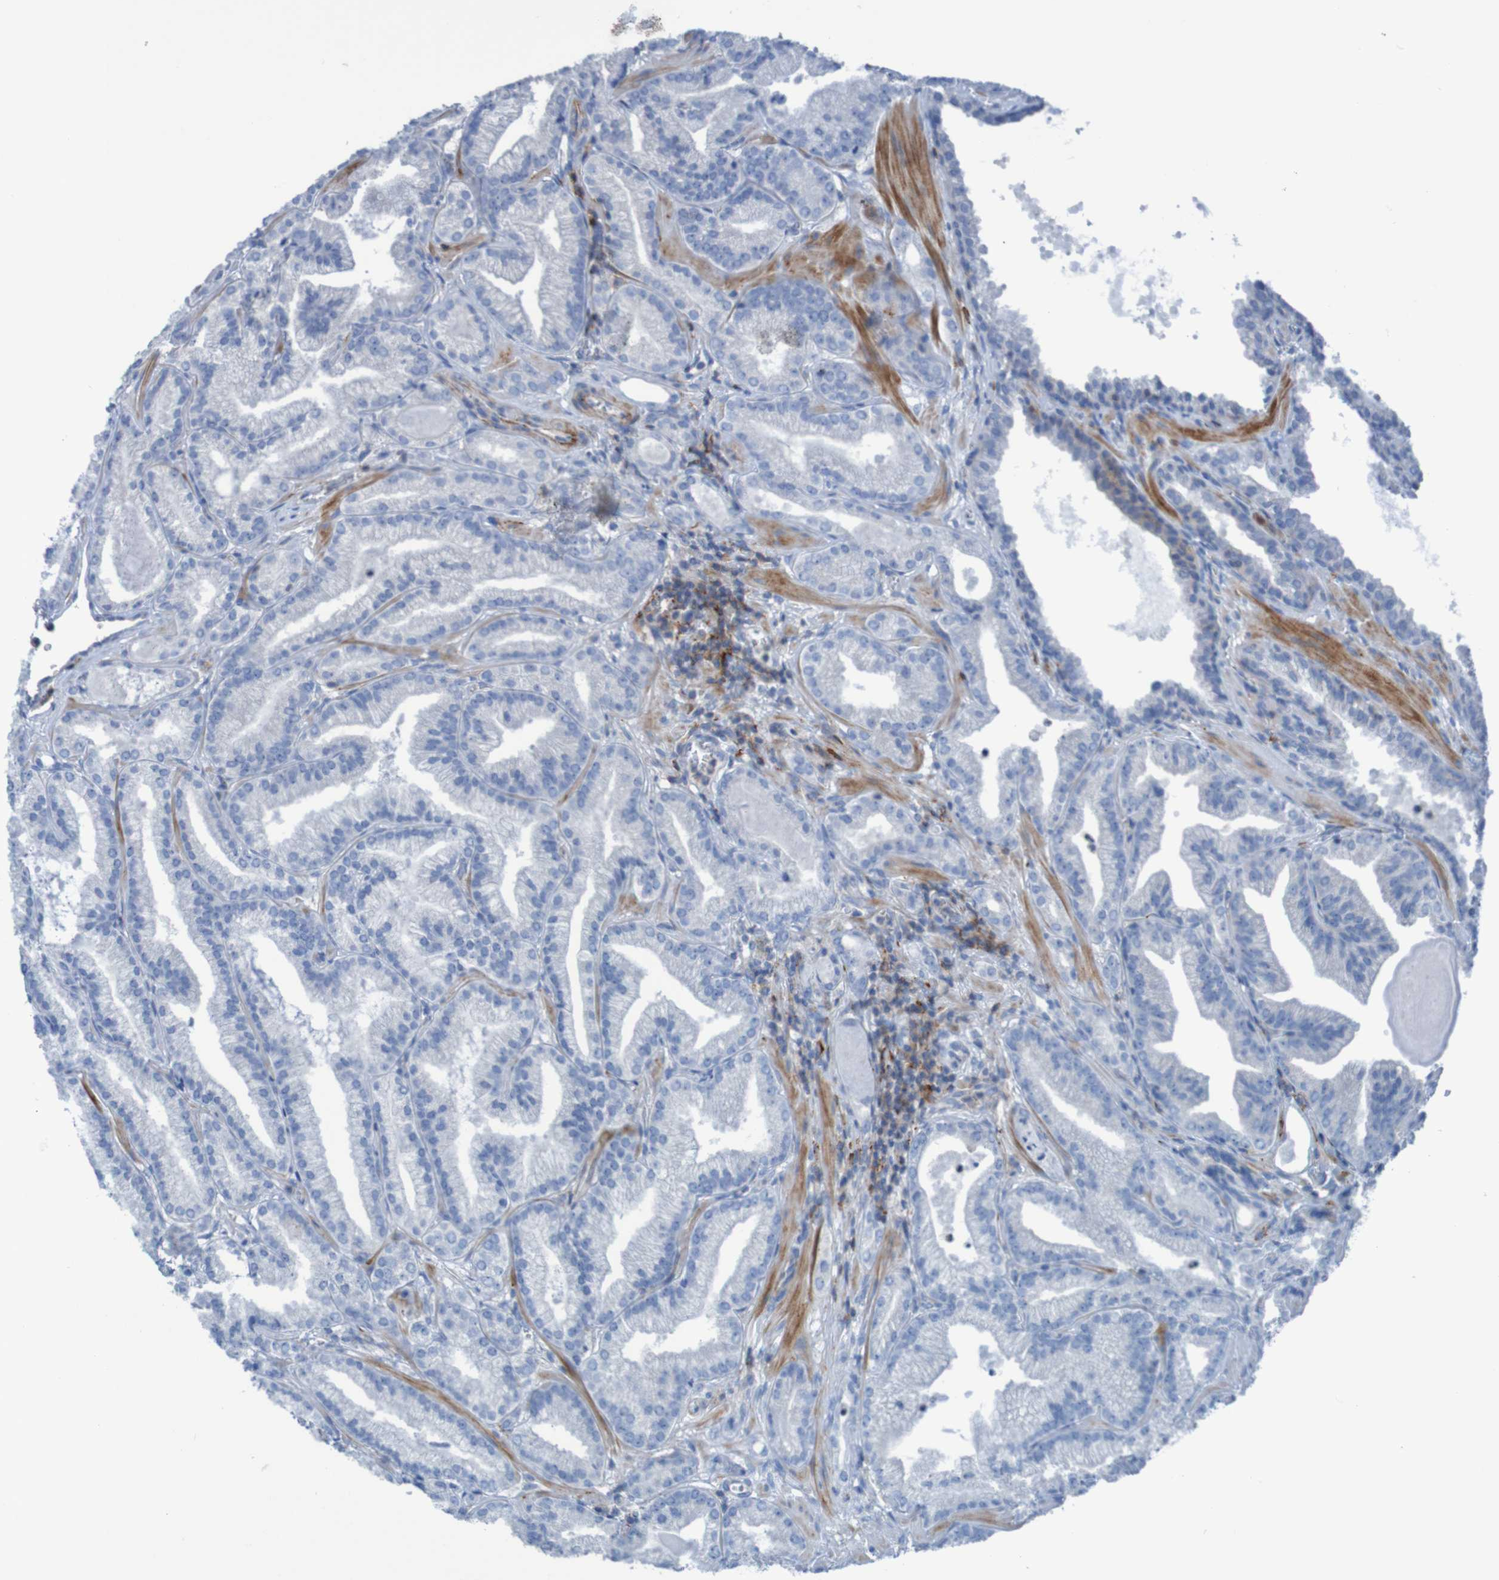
{"staining": {"intensity": "negative", "quantity": "none", "location": "none"}, "tissue": "prostate cancer", "cell_type": "Tumor cells", "image_type": "cancer", "snomed": [{"axis": "morphology", "description": "Adenocarcinoma, Low grade"}, {"axis": "topography", "description": "Prostate"}], "caption": "The image demonstrates no significant staining in tumor cells of prostate cancer. The staining was performed using DAB (3,3'-diaminobenzidine) to visualize the protein expression in brown, while the nuclei were stained in blue with hematoxylin (Magnification: 20x).", "gene": "RNF182", "patient": {"sex": "male", "age": 59}}